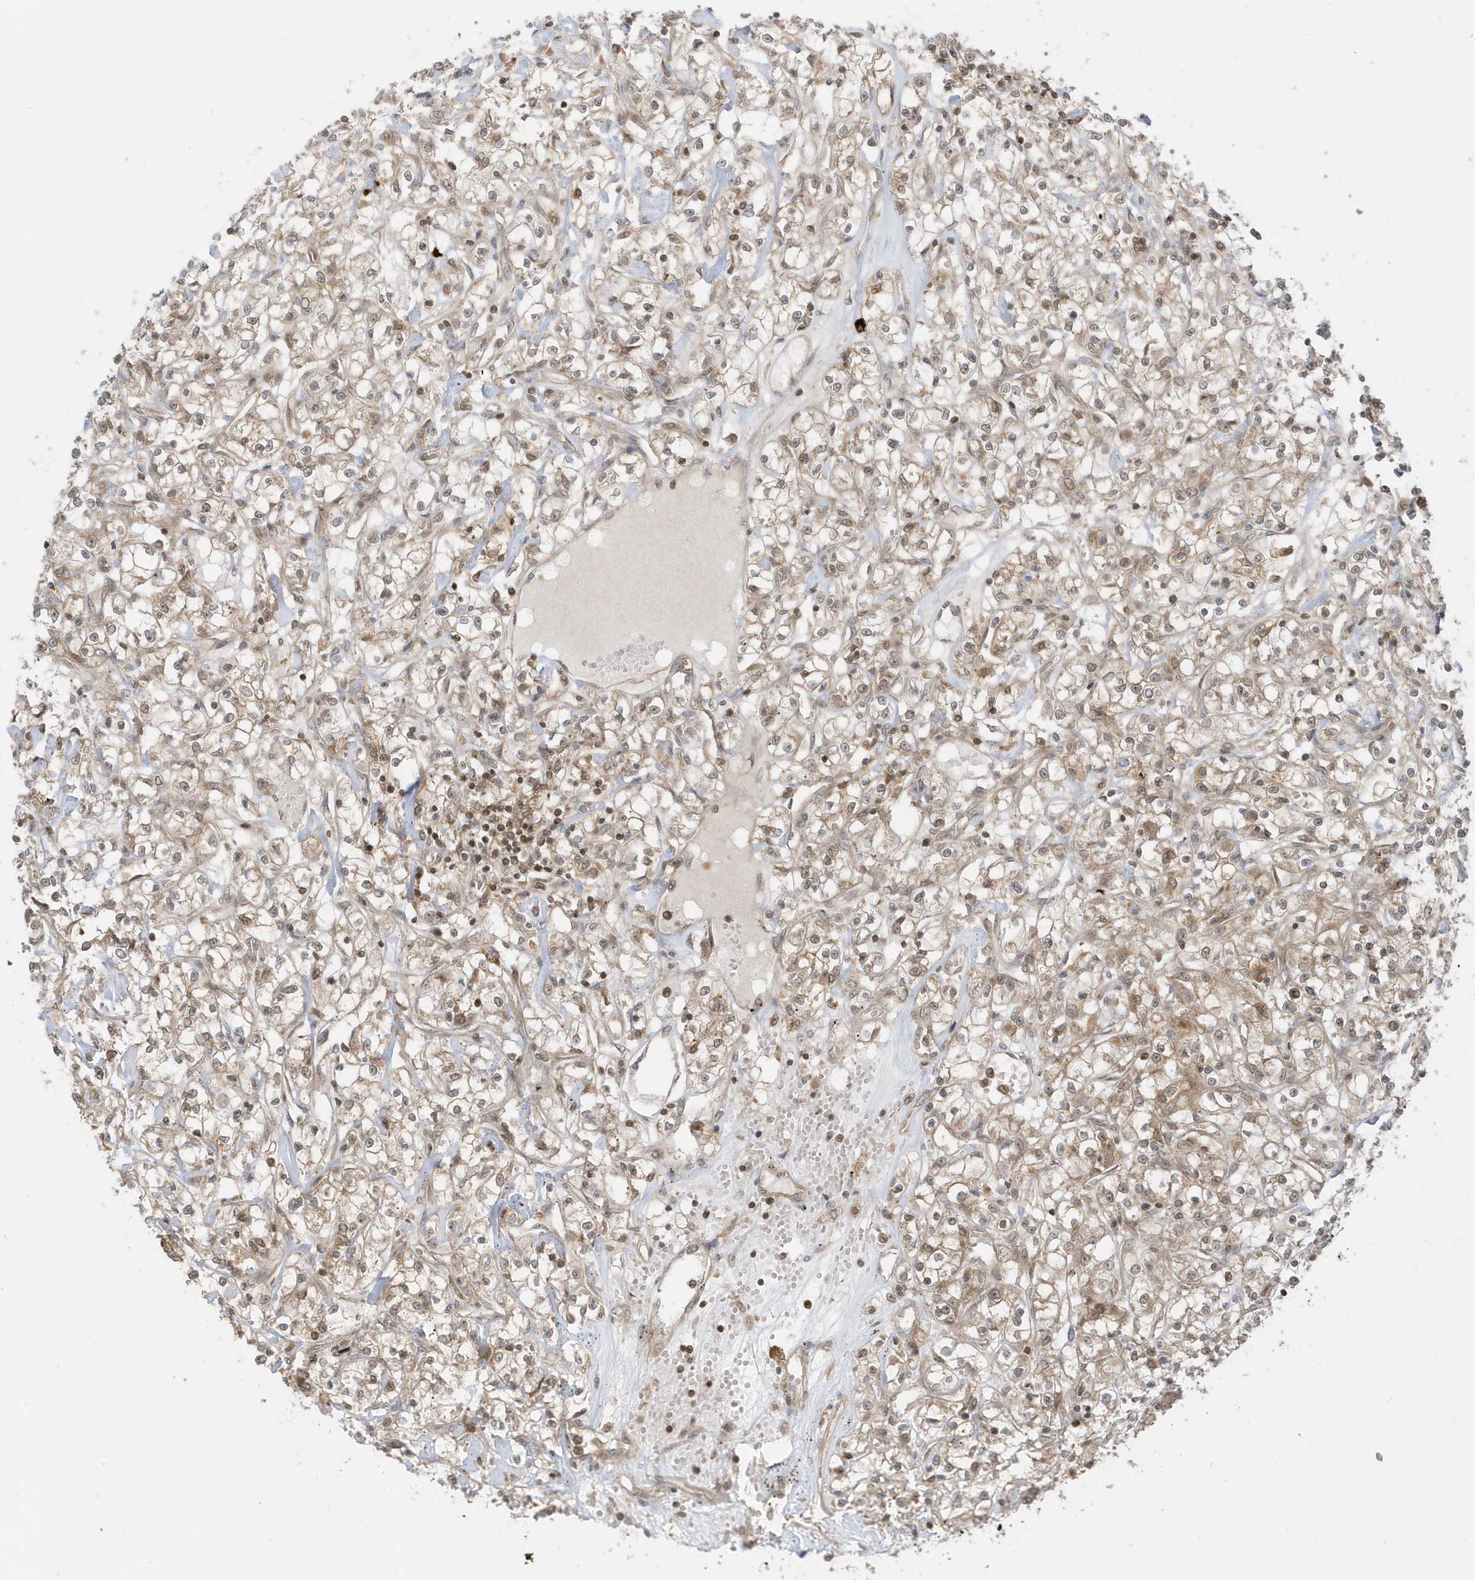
{"staining": {"intensity": "weak", "quantity": "25%-75%", "location": "cytoplasmic/membranous,nuclear"}, "tissue": "renal cancer", "cell_type": "Tumor cells", "image_type": "cancer", "snomed": [{"axis": "morphology", "description": "Adenocarcinoma, NOS"}, {"axis": "topography", "description": "Kidney"}], "caption": "Renal cancer stained with DAB (3,3'-diaminobenzidine) immunohistochemistry (IHC) displays low levels of weak cytoplasmic/membranous and nuclear positivity in approximately 25%-75% of tumor cells.", "gene": "PPP1R7", "patient": {"sex": "female", "age": 59}}